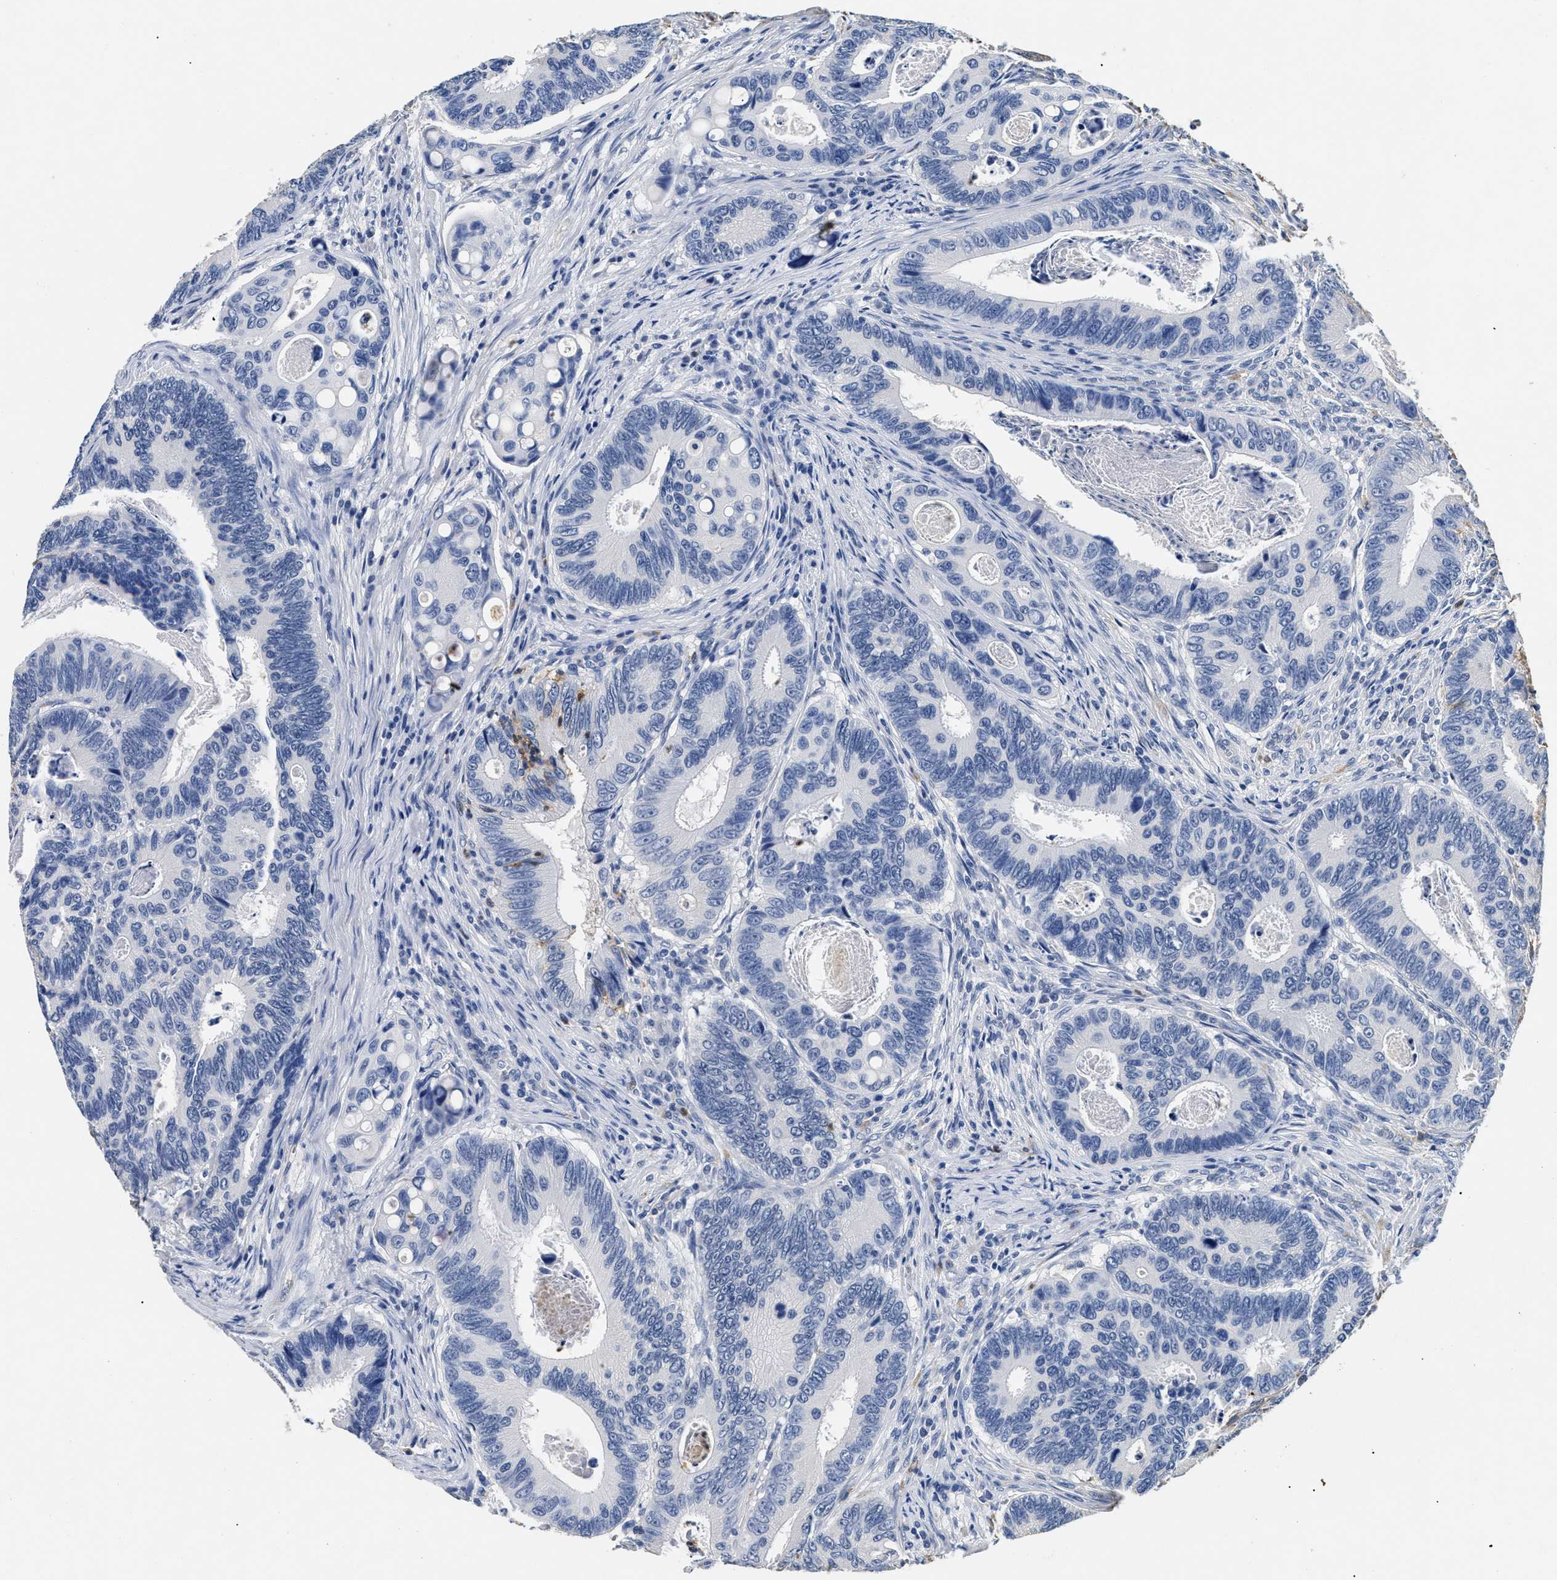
{"staining": {"intensity": "negative", "quantity": "none", "location": "none"}, "tissue": "colorectal cancer", "cell_type": "Tumor cells", "image_type": "cancer", "snomed": [{"axis": "morphology", "description": "Inflammation, NOS"}, {"axis": "morphology", "description": "Adenocarcinoma, NOS"}, {"axis": "topography", "description": "Colon"}], "caption": "Tumor cells show no significant expression in colorectal cancer.", "gene": "LAMA3", "patient": {"sex": "male", "age": 72}}